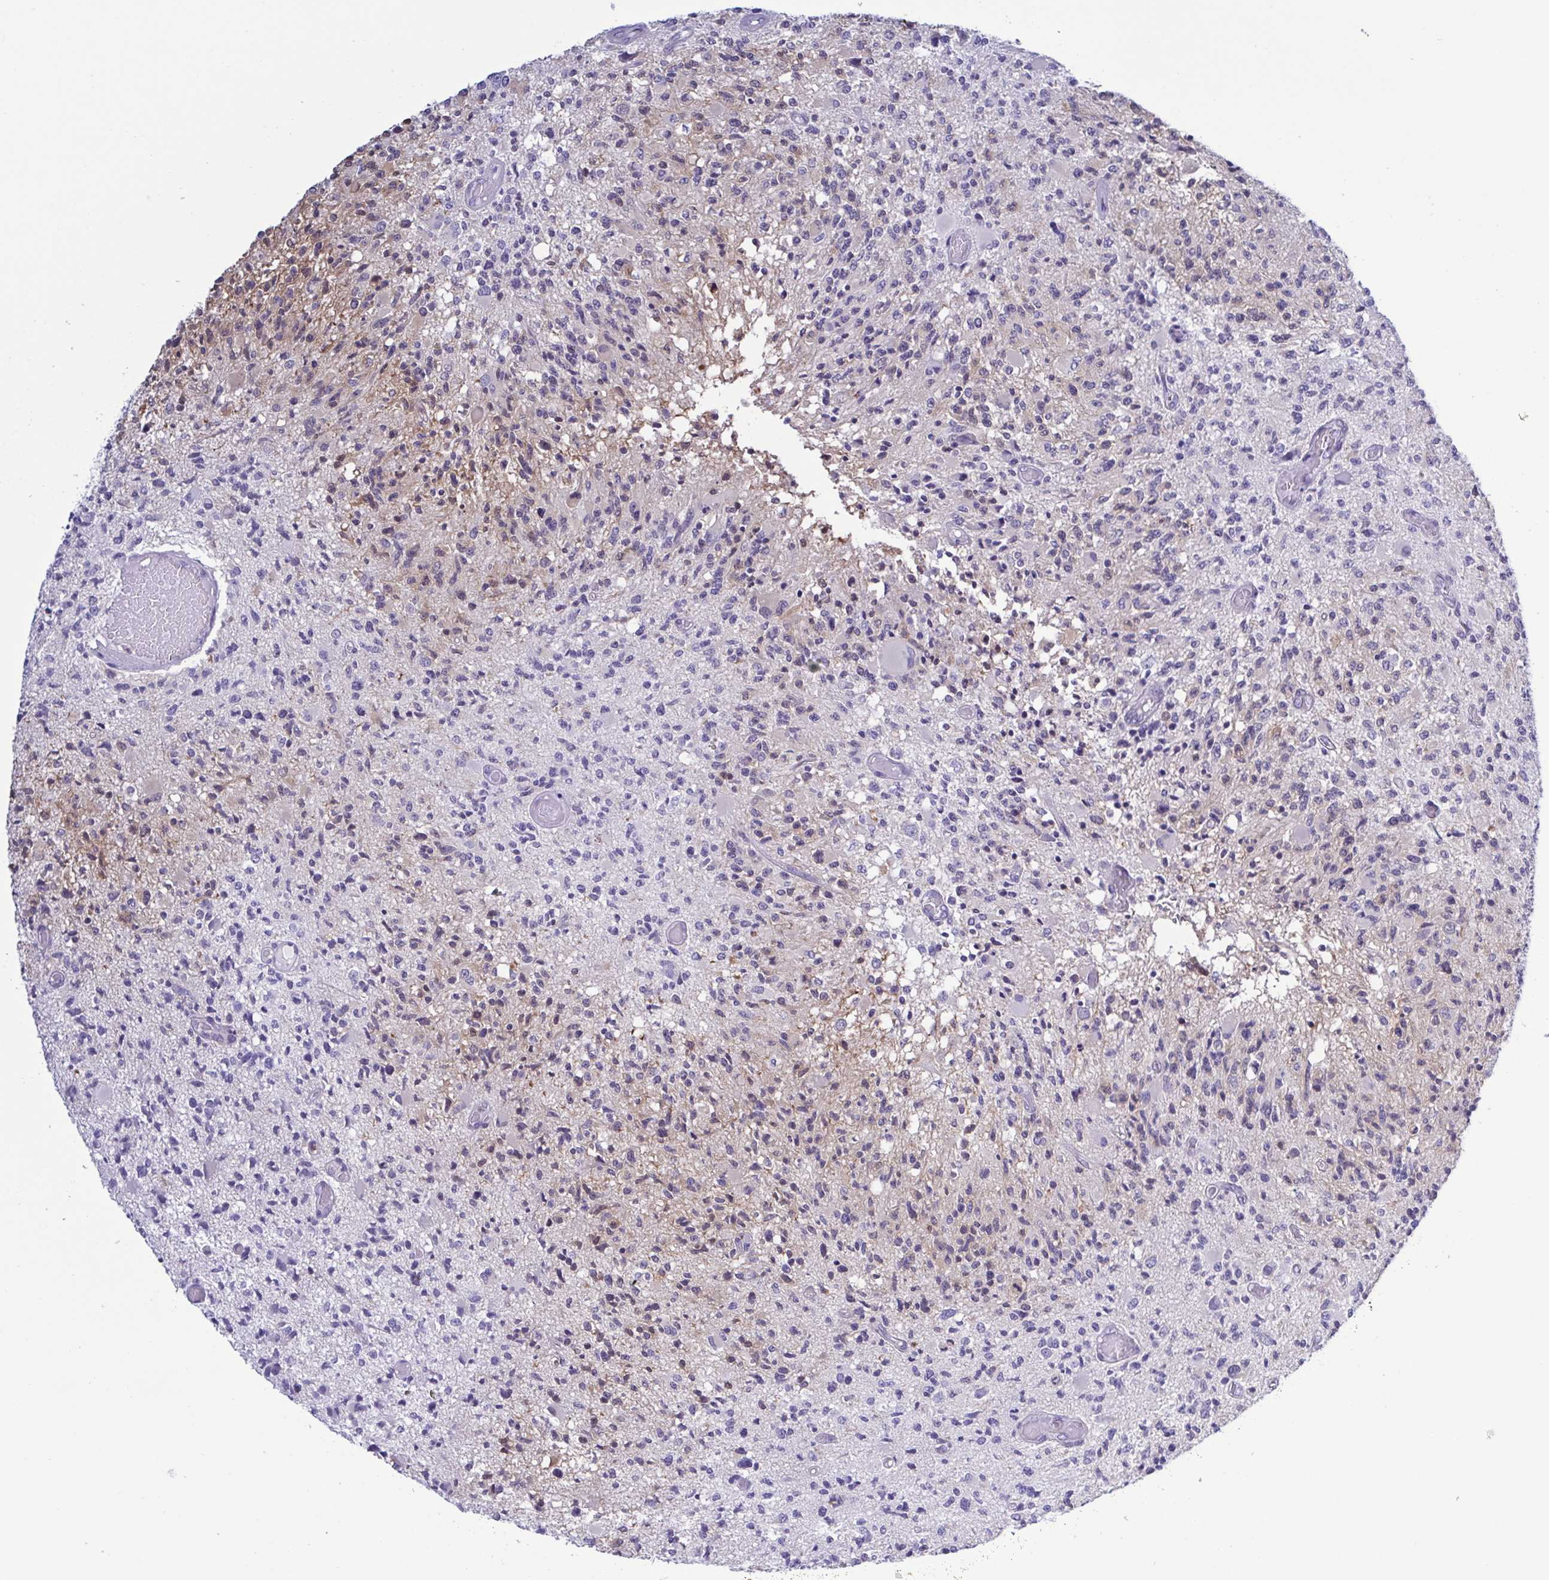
{"staining": {"intensity": "negative", "quantity": "none", "location": "none"}, "tissue": "glioma", "cell_type": "Tumor cells", "image_type": "cancer", "snomed": [{"axis": "morphology", "description": "Glioma, malignant, High grade"}, {"axis": "topography", "description": "Brain"}], "caption": "Human malignant glioma (high-grade) stained for a protein using immunohistochemistry (IHC) exhibits no staining in tumor cells.", "gene": "LDHC", "patient": {"sex": "female", "age": 63}}